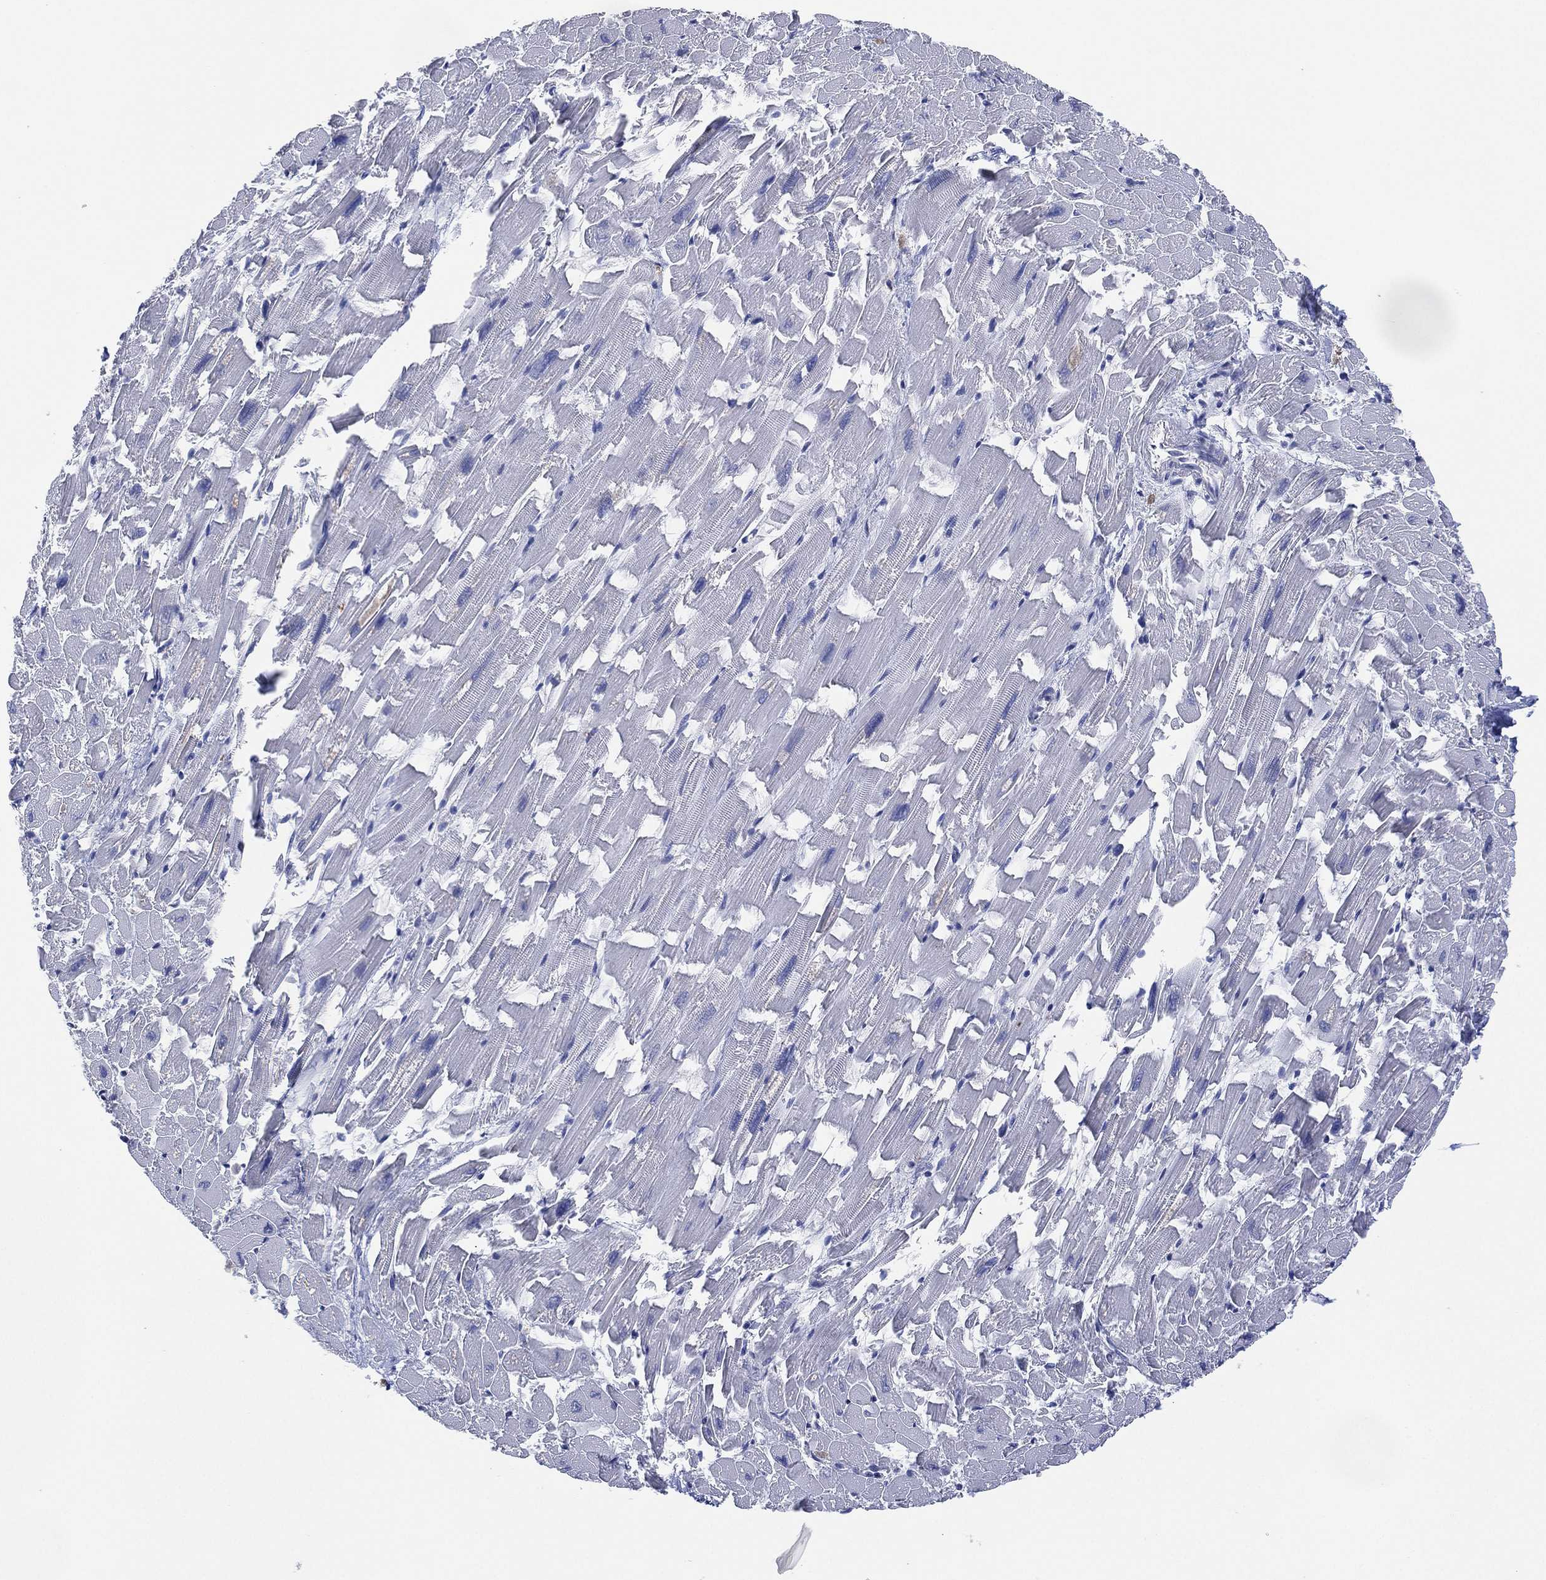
{"staining": {"intensity": "negative", "quantity": "none", "location": "none"}, "tissue": "heart muscle", "cell_type": "Cardiomyocytes", "image_type": "normal", "snomed": [{"axis": "morphology", "description": "Normal tissue, NOS"}, {"axis": "topography", "description": "Heart"}], "caption": "Immunohistochemical staining of normal heart muscle displays no significant expression in cardiomyocytes. (Stains: DAB (3,3'-diaminobenzidine) immunohistochemistry (IHC) with hematoxylin counter stain, Microscopy: brightfield microscopy at high magnification).", "gene": "GALNS", "patient": {"sex": "female", "age": 64}}